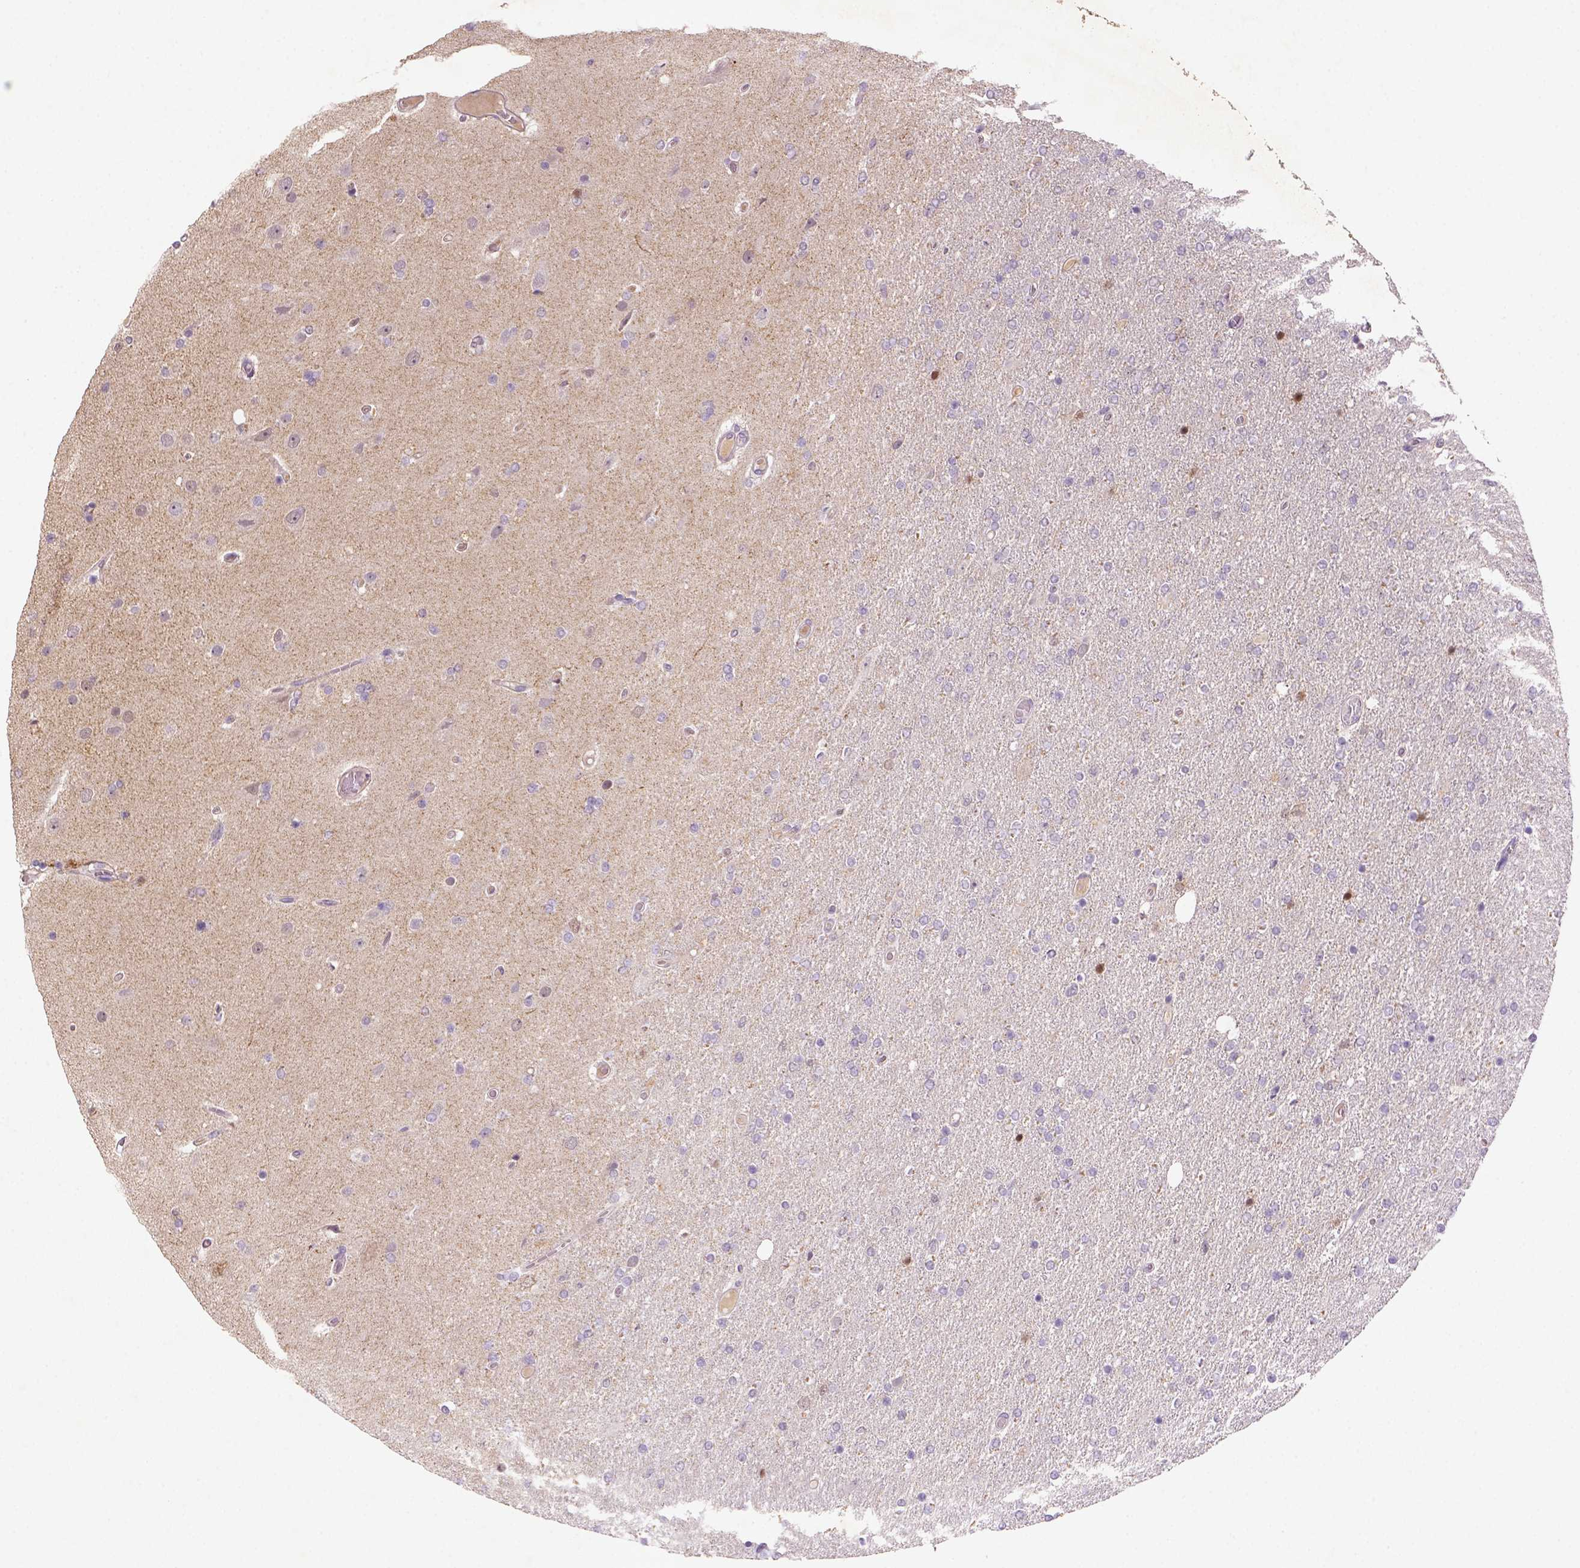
{"staining": {"intensity": "negative", "quantity": "none", "location": "none"}, "tissue": "glioma", "cell_type": "Tumor cells", "image_type": "cancer", "snomed": [{"axis": "morphology", "description": "Glioma, malignant, High grade"}, {"axis": "topography", "description": "Cerebral cortex"}], "caption": "The image displays no significant expression in tumor cells of glioma.", "gene": "NLGN2", "patient": {"sex": "male", "age": 70}}